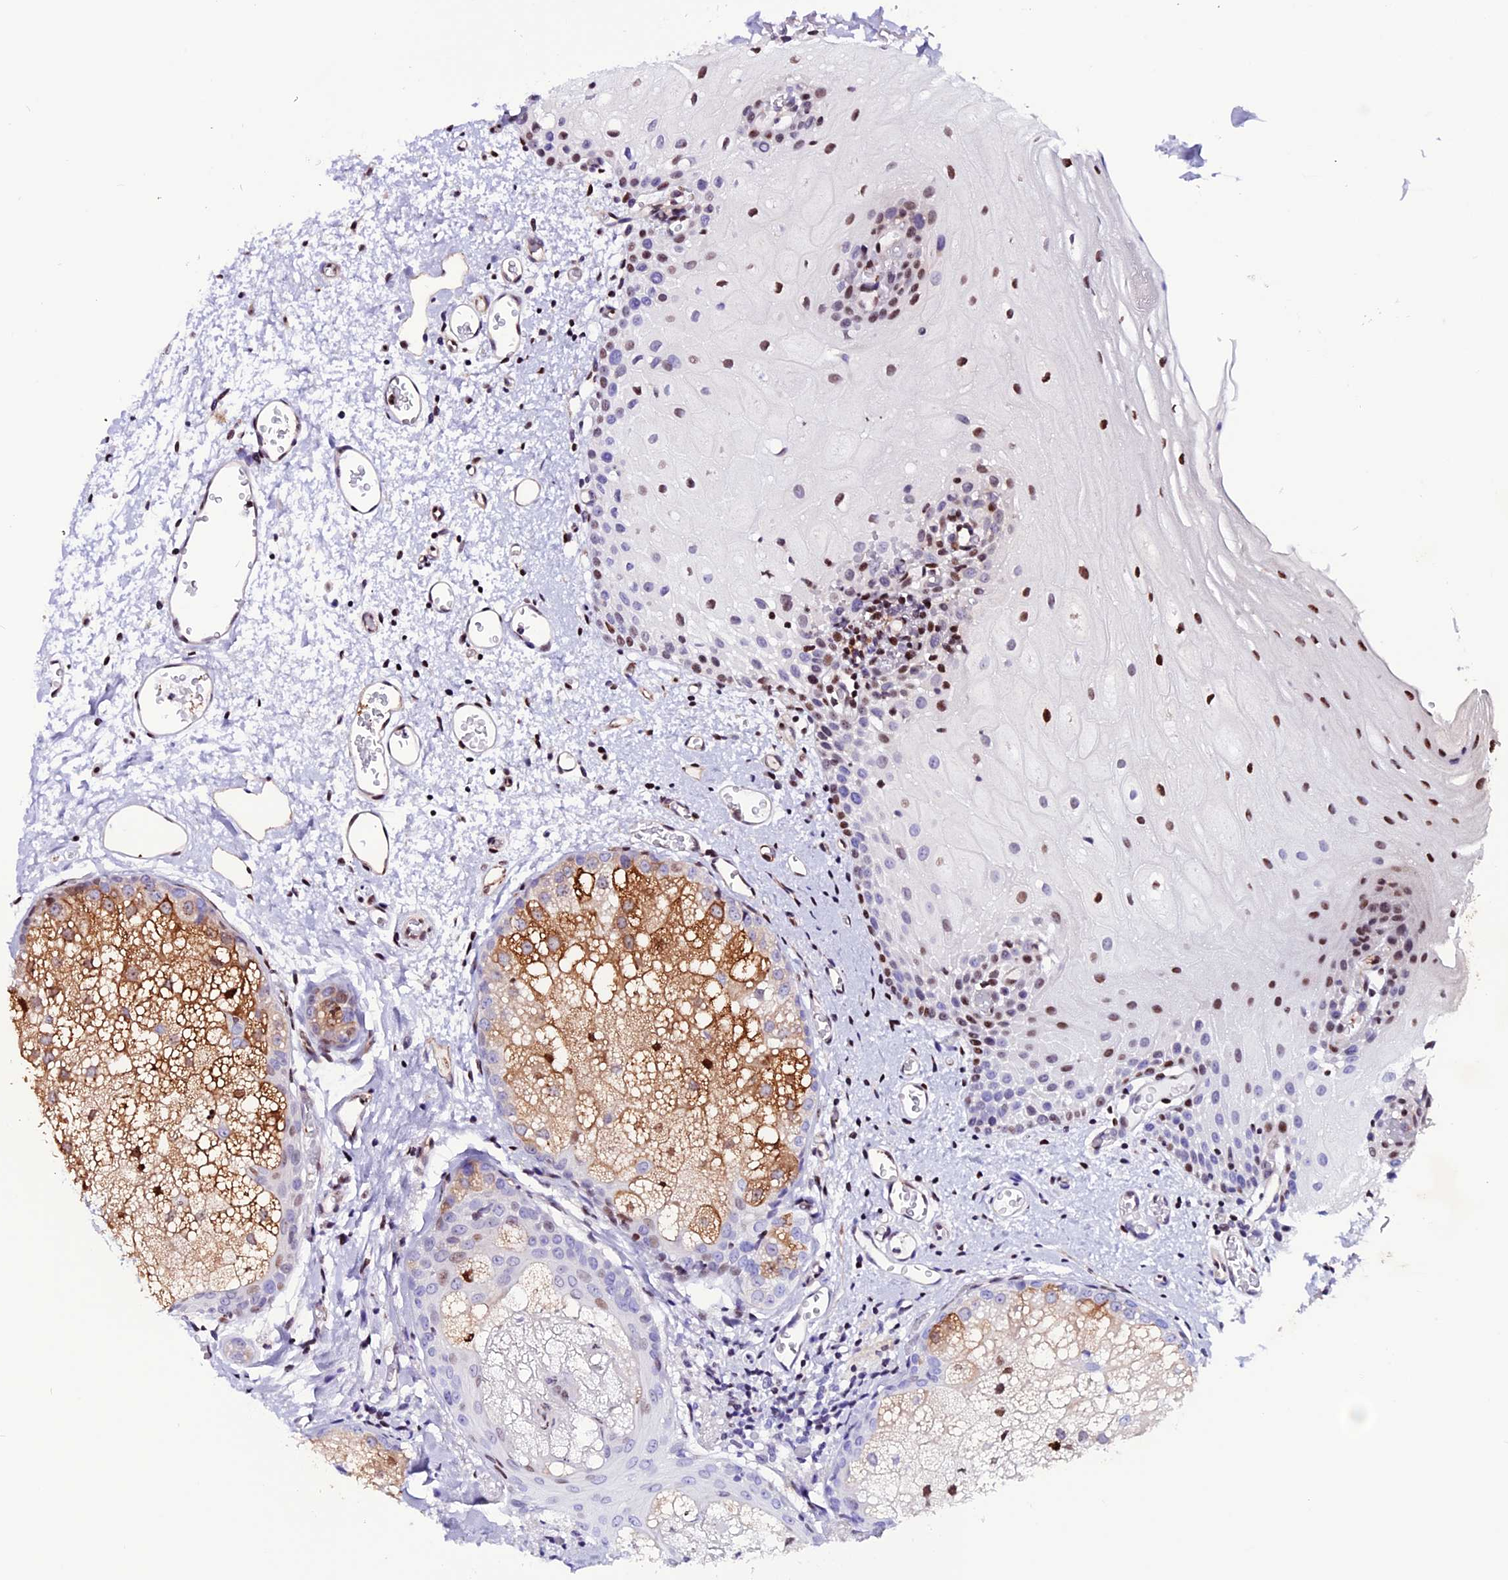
{"staining": {"intensity": "moderate", "quantity": "<25%", "location": "nuclear"}, "tissue": "oral mucosa", "cell_type": "Squamous epithelial cells", "image_type": "normal", "snomed": [{"axis": "morphology", "description": "Normal tissue, NOS"}, {"axis": "morphology", "description": "Squamous cell carcinoma, NOS"}, {"axis": "topography", "description": "Oral tissue"}, {"axis": "topography", "description": "Head-Neck"}], "caption": "DAB immunohistochemical staining of benign oral mucosa reveals moderate nuclear protein staining in approximately <25% of squamous epithelial cells.", "gene": "RINL", "patient": {"sex": "female", "age": 70}}